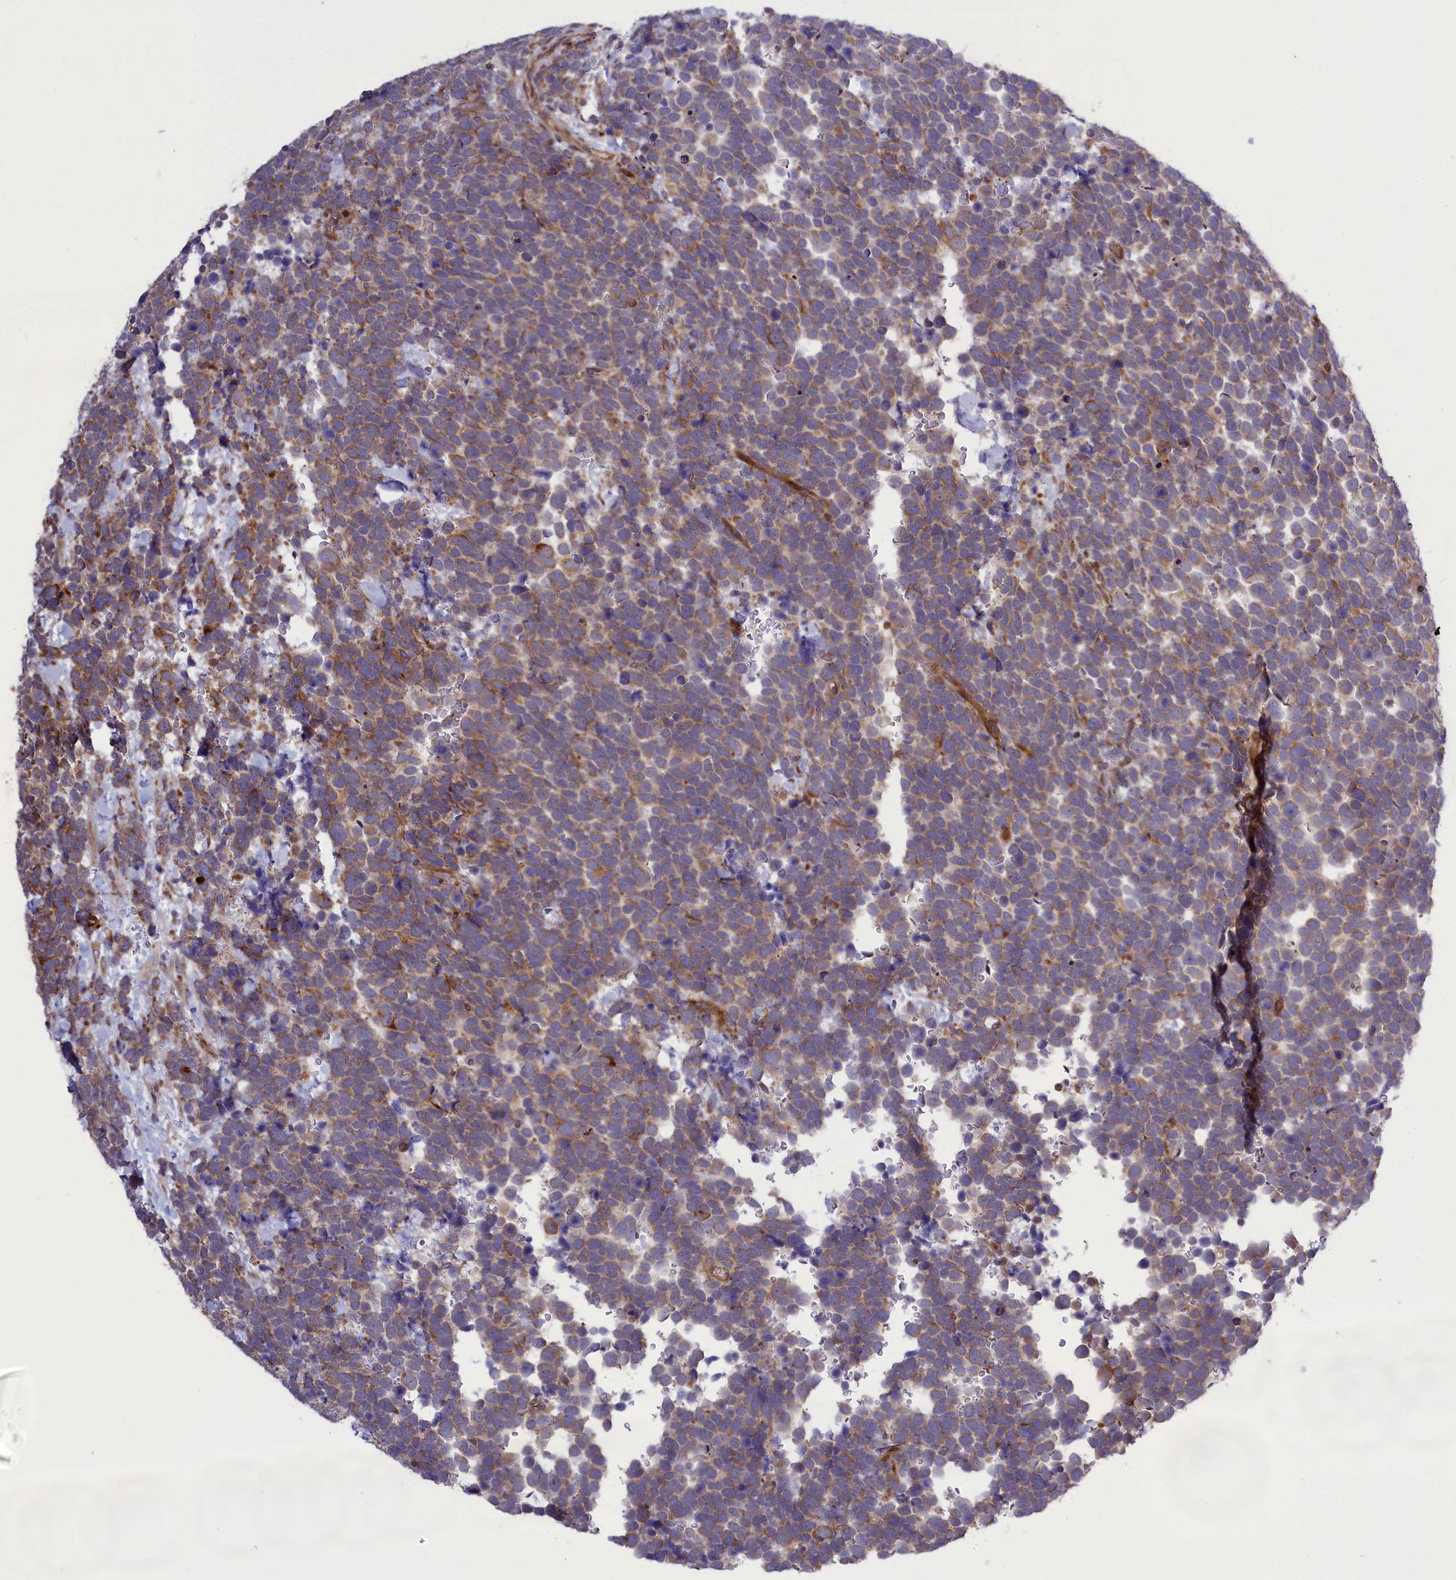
{"staining": {"intensity": "moderate", "quantity": "<25%", "location": "cytoplasmic/membranous"}, "tissue": "urothelial cancer", "cell_type": "Tumor cells", "image_type": "cancer", "snomed": [{"axis": "morphology", "description": "Urothelial carcinoma, High grade"}, {"axis": "topography", "description": "Urinary bladder"}], "caption": "Immunohistochemical staining of human urothelial cancer shows low levels of moderate cytoplasmic/membranous expression in about <25% of tumor cells.", "gene": "DDX60L", "patient": {"sex": "female", "age": 82}}